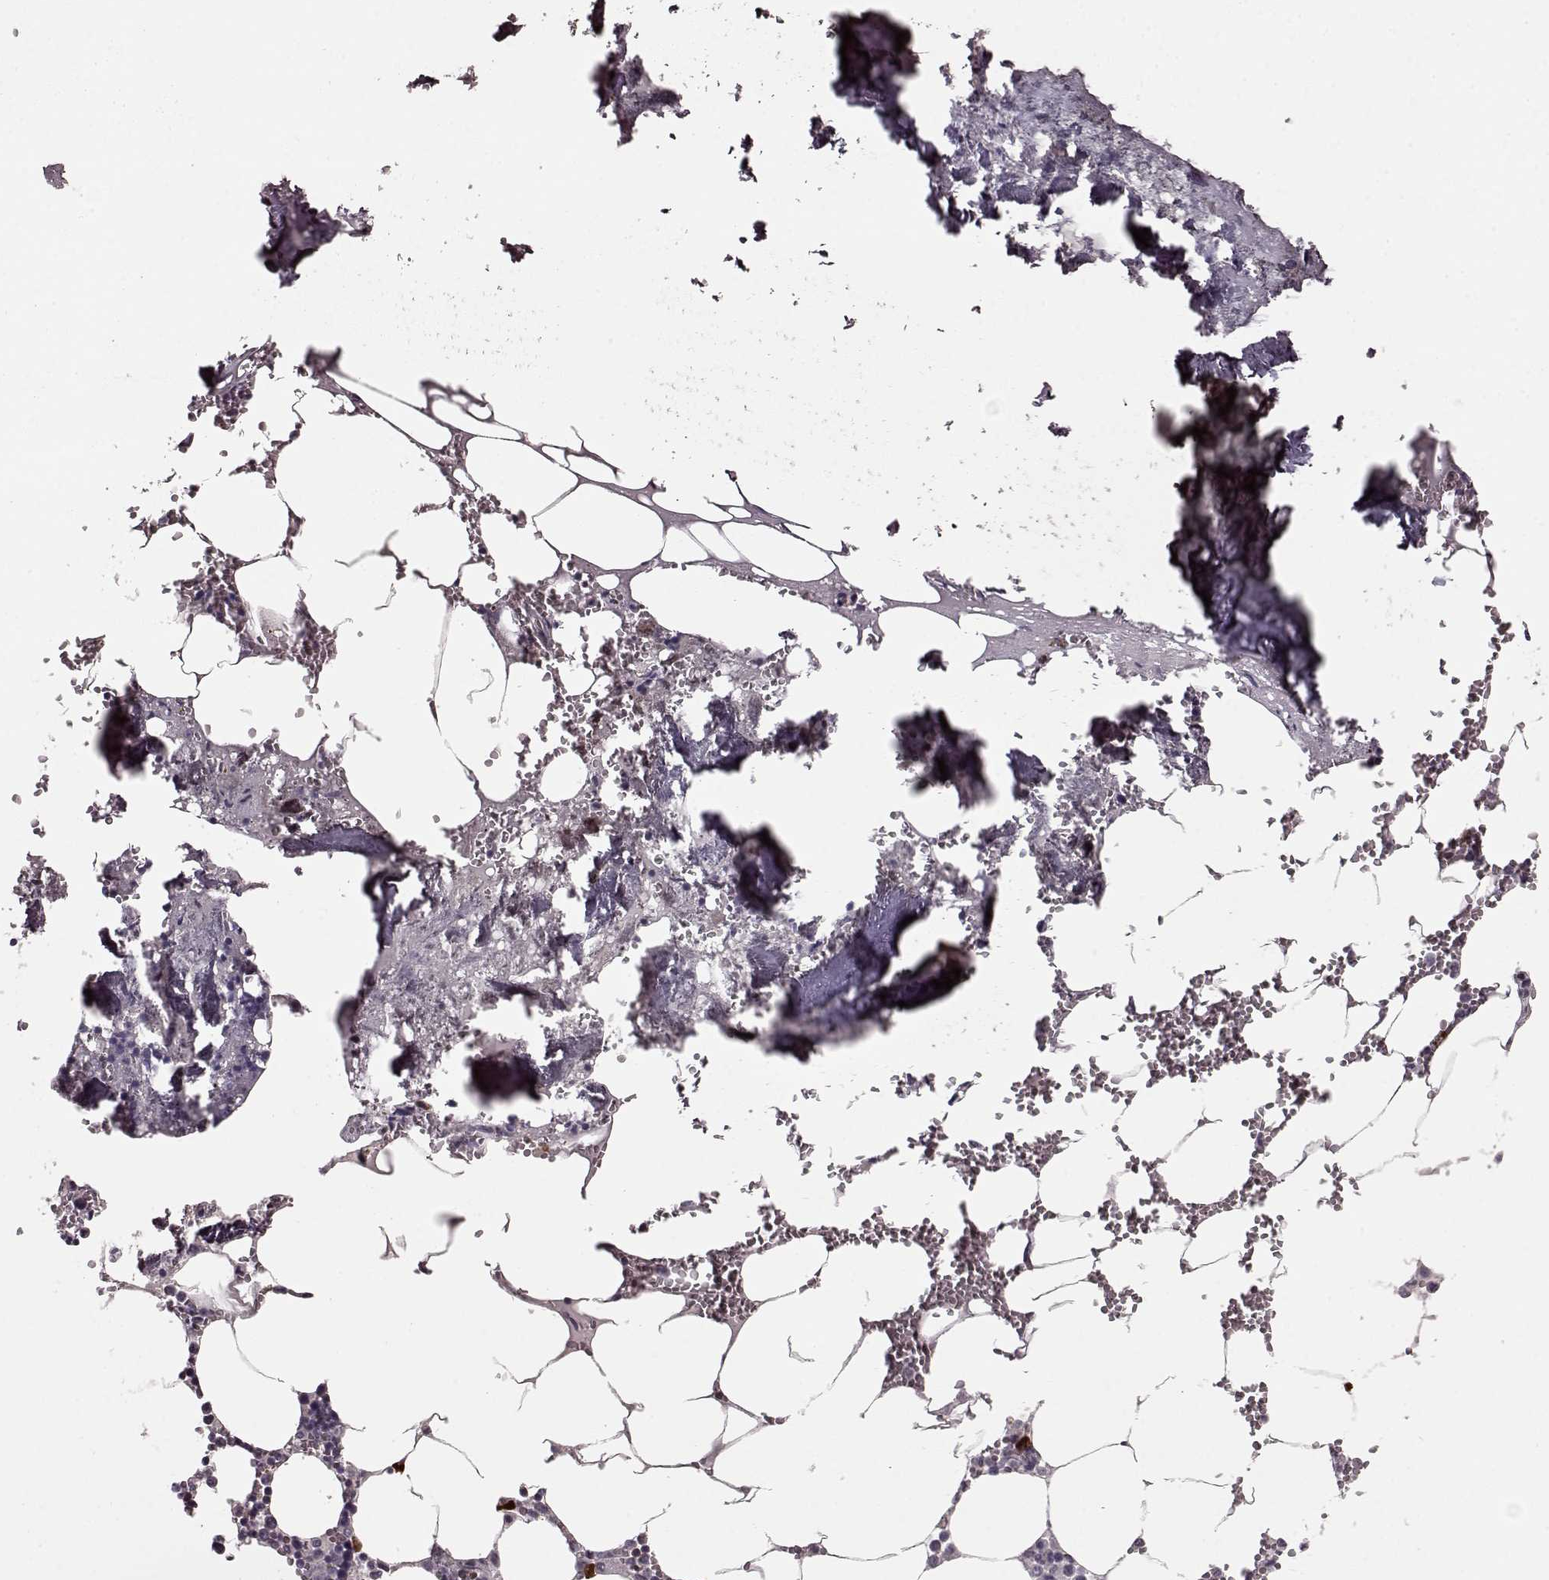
{"staining": {"intensity": "moderate", "quantity": "<25%", "location": "cytoplasmic/membranous"}, "tissue": "bone marrow", "cell_type": "Hematopoietic cells", "image_type": "normal", "snomed": [{"axis": "morphology", "description": "Normal tissue, NOS"}, {"axis": "topography", "description": "Bone marrow"}], "caption": "Hematopoietic cells show low levels of moderate cytoplasmic/membranous positivity in approximately <25% of cells in unremarkable bone marrow. (brown staining indicates protein expression, while blue staining denotes nuclei).", "gene": "CD28", "patient": {"sex": "male", "age": 54}}